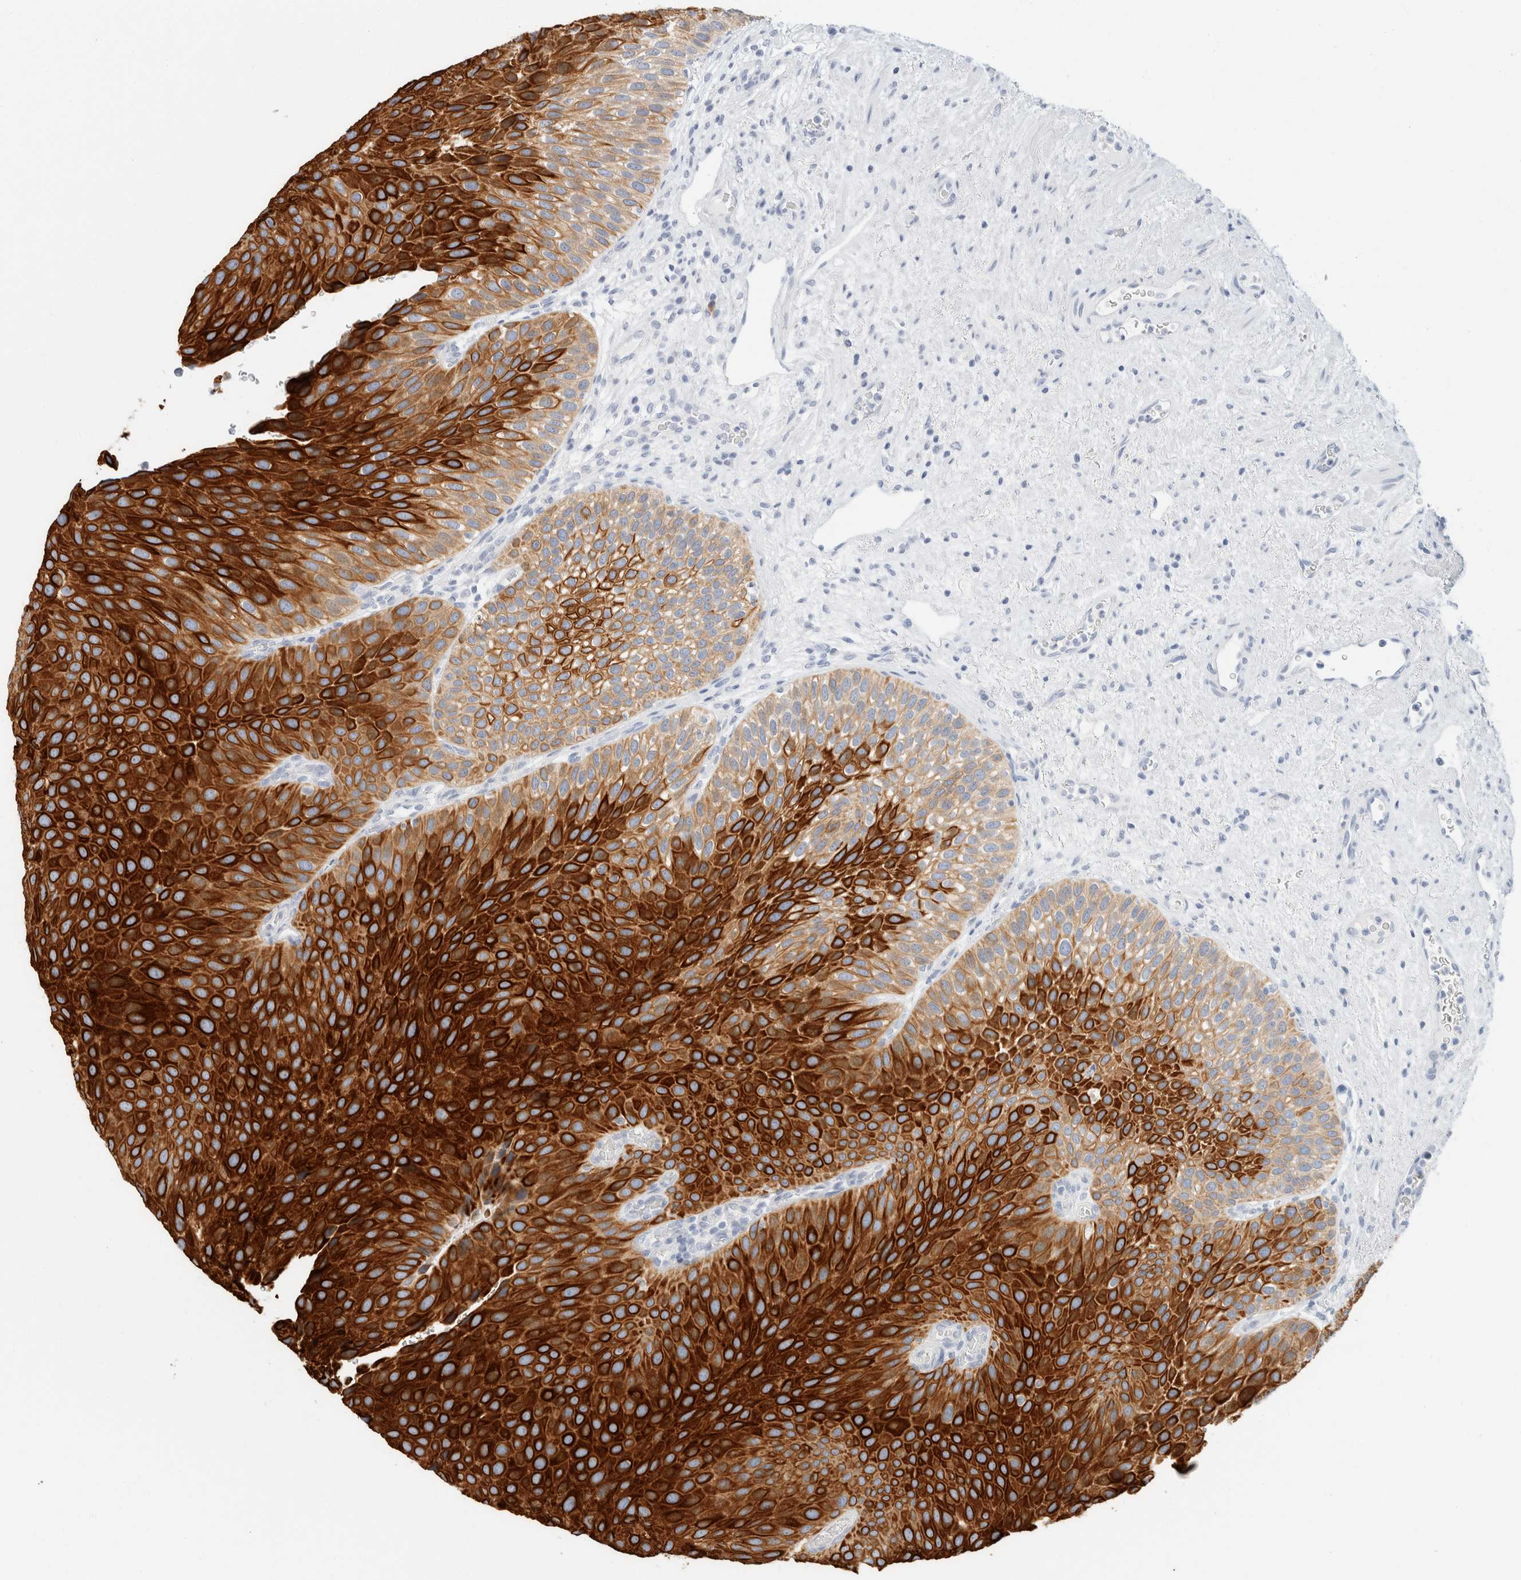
{"staining": {"intensity": "strong", "quantity": ">75%", "location": "cytoplasmic/membranous"}, "tissue": "urothelial cancer", "cell_type": "Tumor cells", "image_type": "cancer", "snomed": [{"axis": "morphology", "description": "Normal tissue, NOS"}, {"axis": "morphology", "description": "Urothelial carcinoma, Low grade"}, {"axis": "topography", "description": "Urinary bladder"}, {"axis": "topography", "description": "Prostate"}], "caption": "The immunohistochemical stain labels strong cytoplasmic/membranous staining in tumor cells of low-grade urothelial carcinoma tissue.", "gene": "KRT20", "patient": {"sex": "male", "age": 60}}